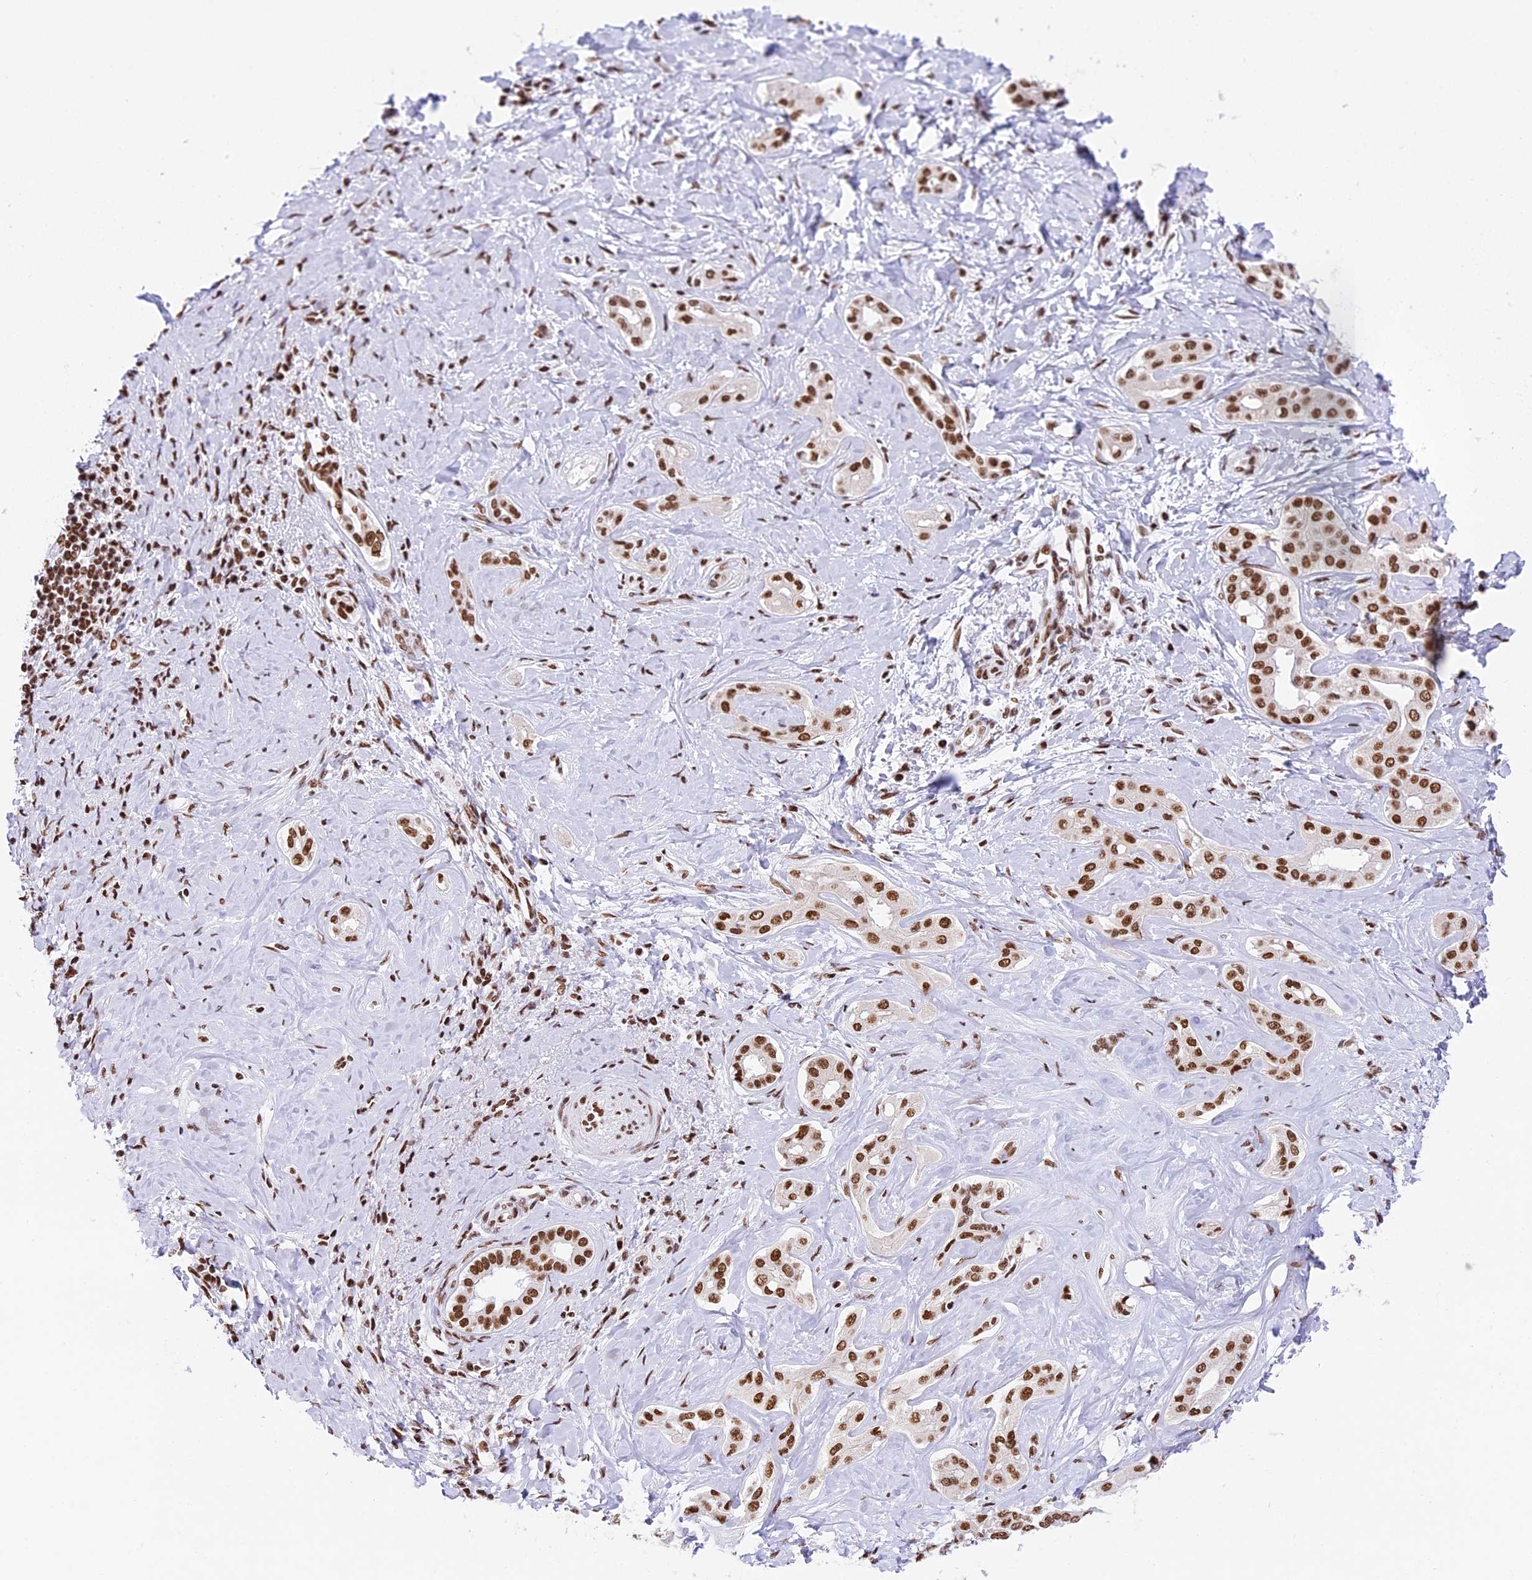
{"staining": {"intensity": "strong", "quantity": ">75%", "location": "nuclear"}, "tissue": "liver cancer", "cell_type": "Tumor cells", "image_type": "cancer", "snomed": [{"axis": "morphology", "description": "Cholangiocarcinoma"}, {"axis": "topography", "description": "Liver"}], "caption": "Liver cancer stained with a protein marker demonstrates strong staining in tumor cells.", "gene": "SBNO1", "patient": {"sex": "female", "age": 77}}